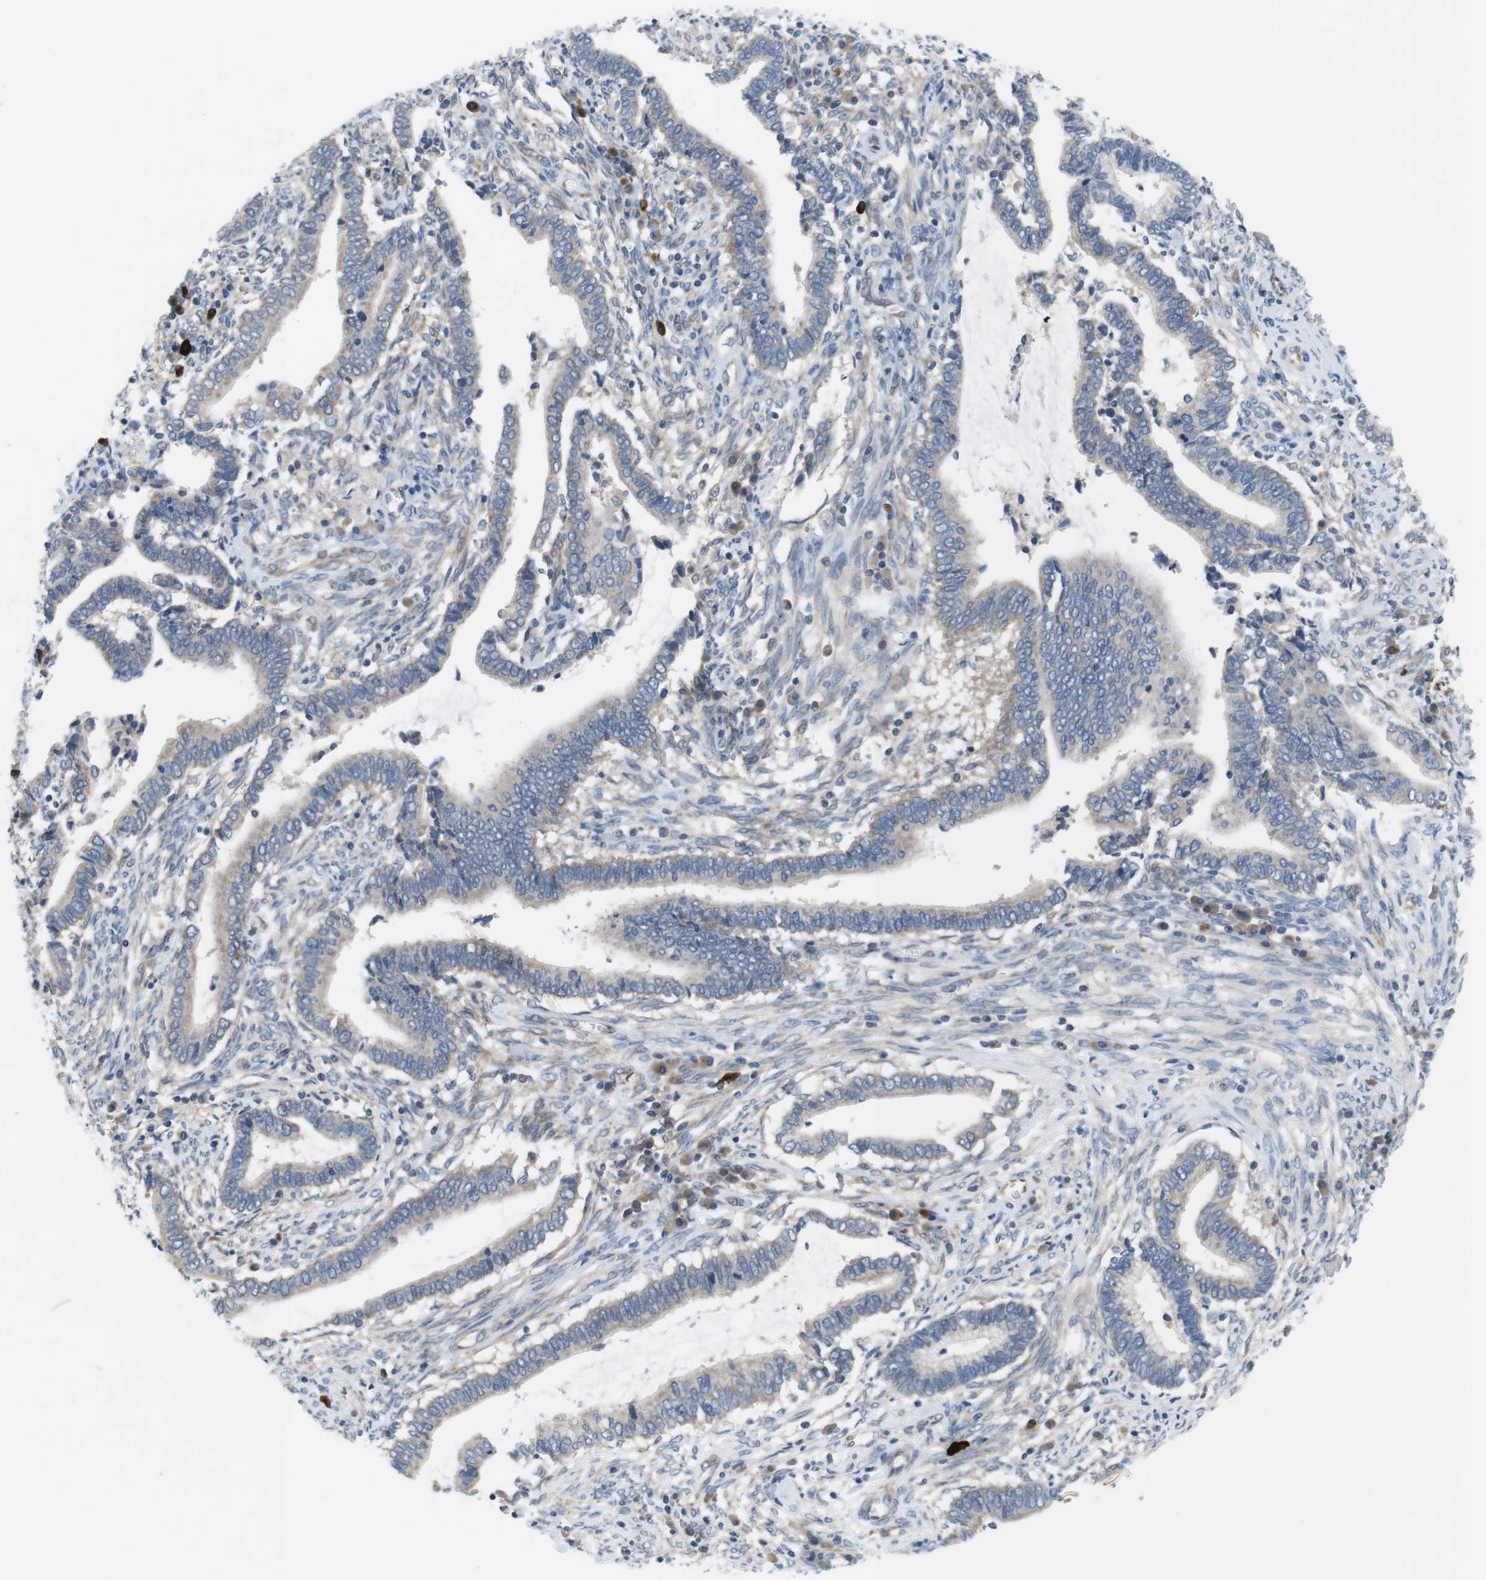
{"staining": {"intensity": "negative", "quantity": "none", "location": "none"}, "tissue": "cervical cancer", "cell_type": "Tumor cells", "image_type": "cancer", "snomed": [{"axis": "morphology", "description": "Adenocarcinoma, NOS"}, {"axis": "topography", "description": "Cervix"}], "caption": "Immunohistochemistry micrograph of neoplastic tissue: human adenocarcinoma (cervical) stained with DAB (3,3'-diaminobenzidine) reveals no significant protein expression in tumor cells.", "gene": "DCLK1", "patient": {"sex": "female", "age": 44}}